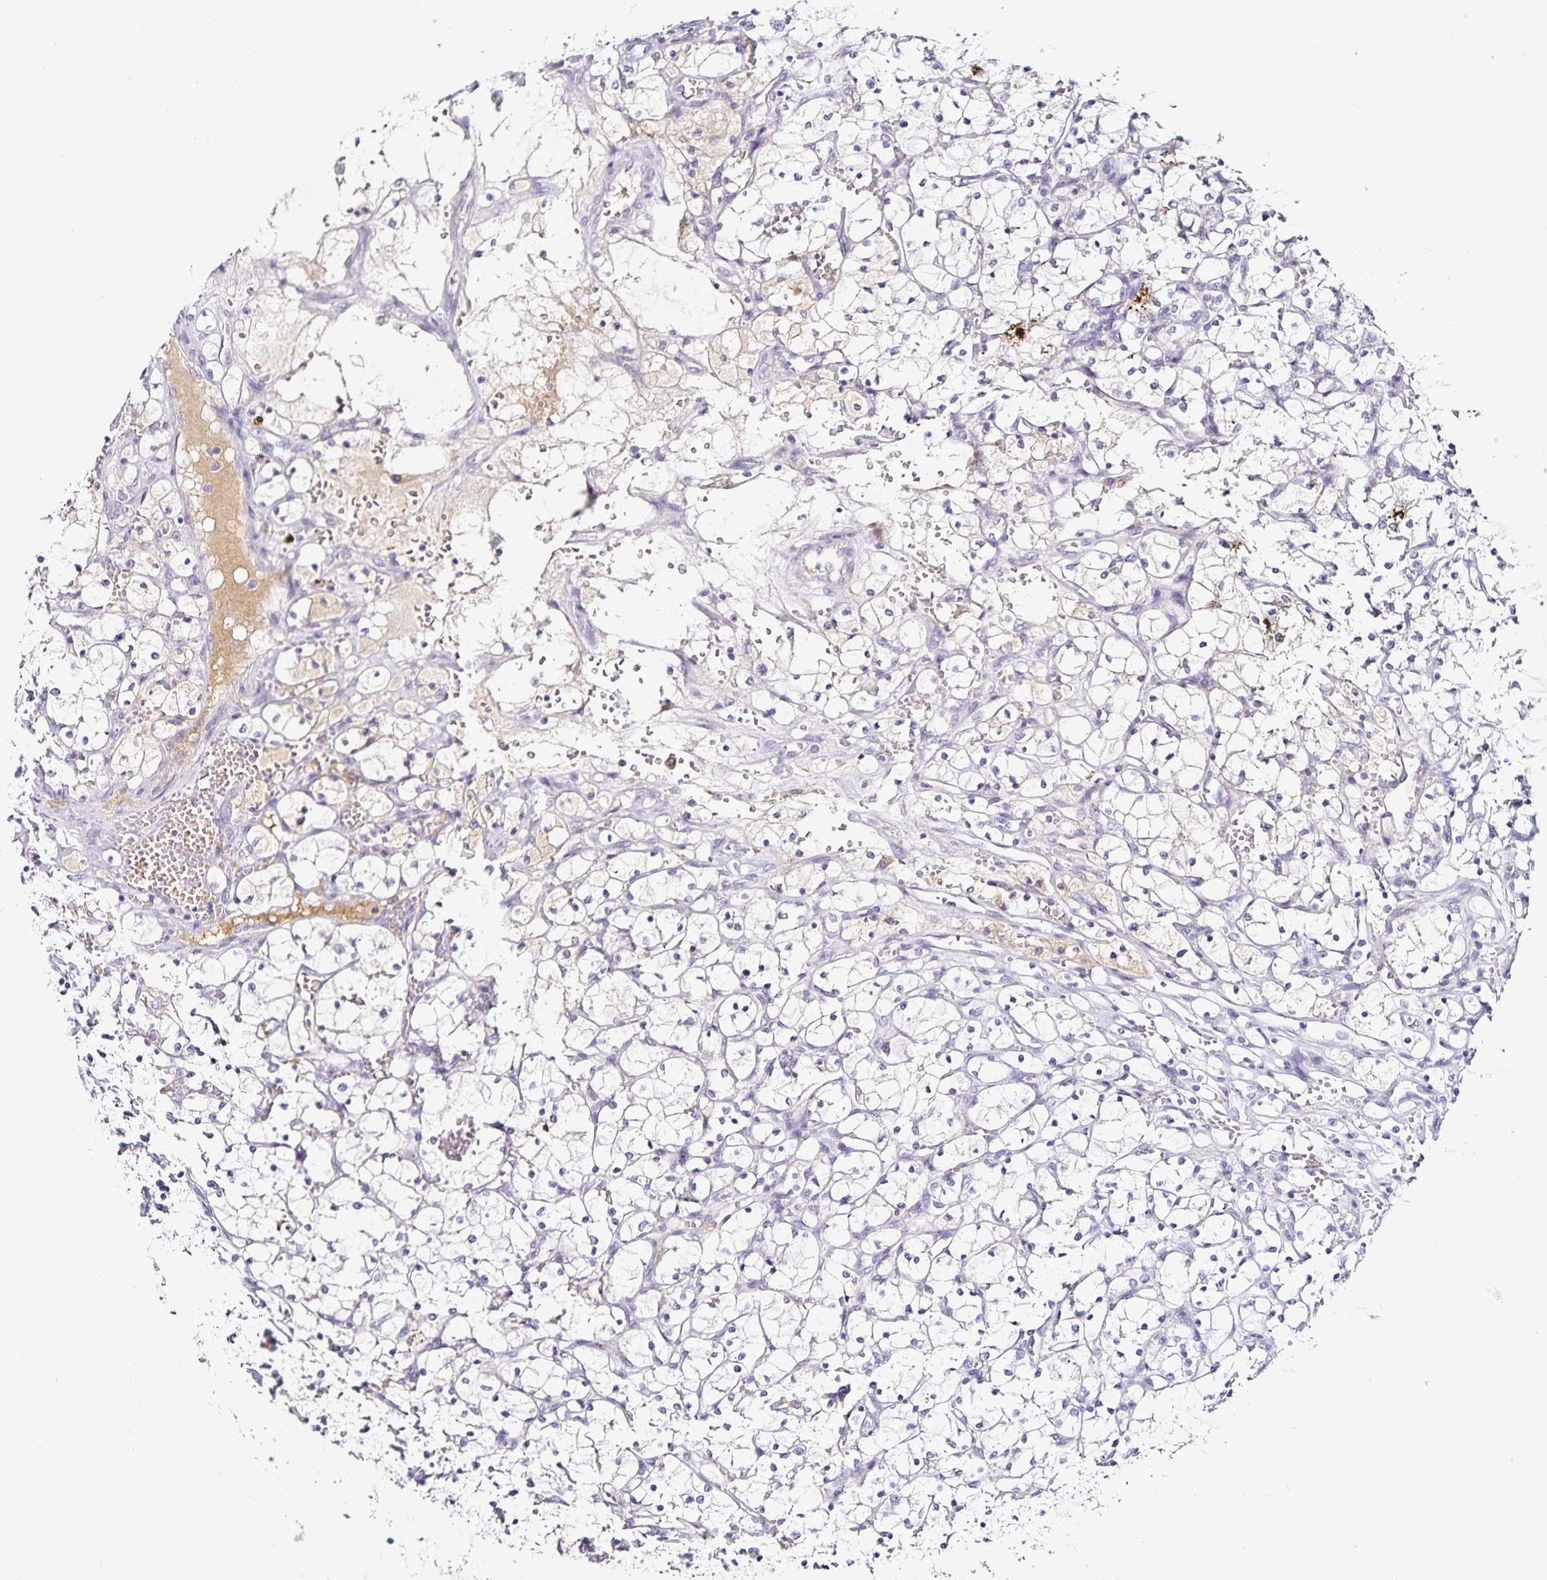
{"staining": {"intensity": "negative", "quantity": "none", "location": "none"}, "tissue": "renal cancer", "cell_type": "Tumor cells", "image_type": "cancer", "snomed": [{"axis": "morphology", "description": "Adenocarcinoma, NOS"}, {"axis": "topography", "description": "Kidney"}], "caption": "This is an immunohistochemistry image of renal adenocarcinoma. There is no staining in tumor cells.", "gene": "TTR", "patient": {"sex": "female", "age": 69}}